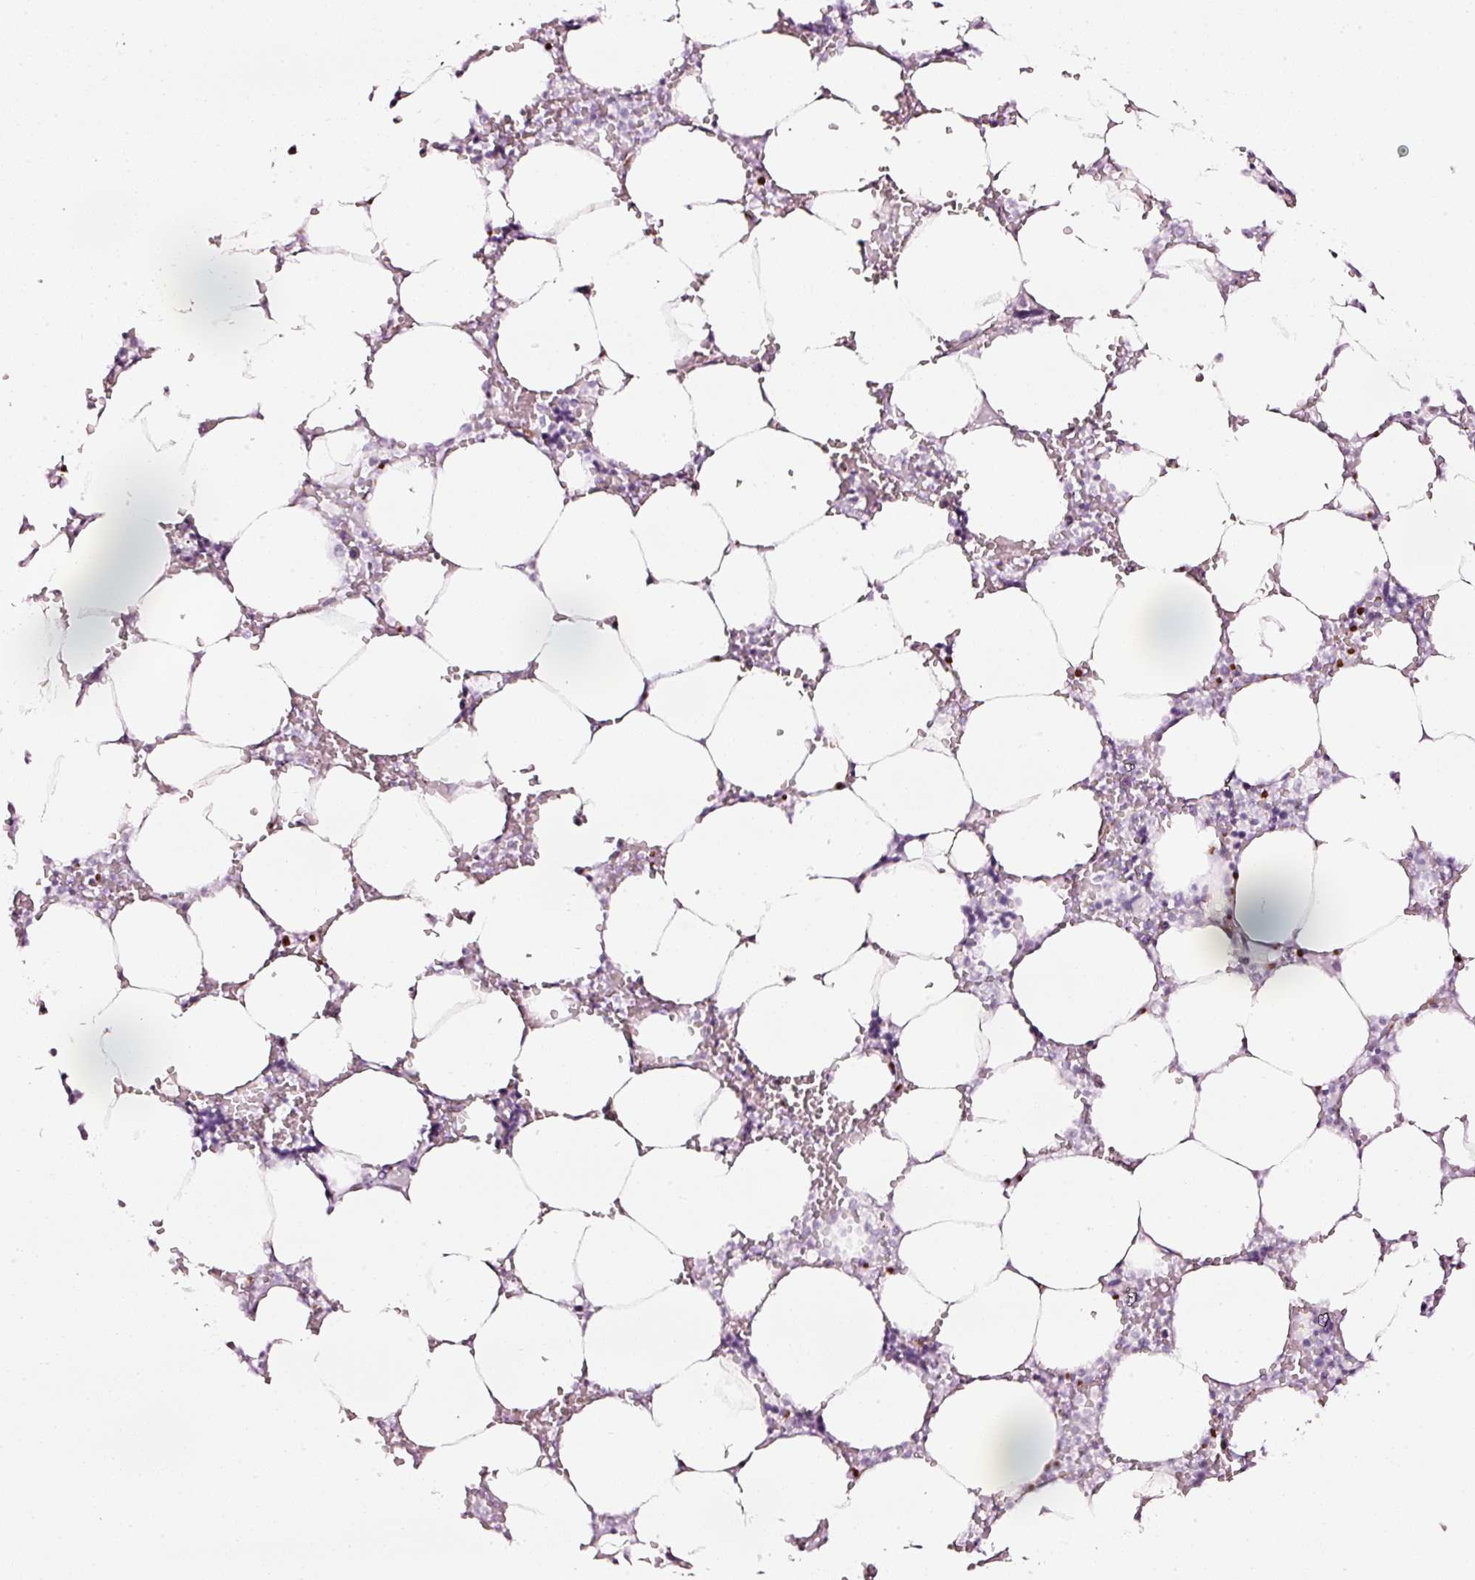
{"staining": {"intensity": "negative", "quantity": "none", "location": "none"}, "tissue": "bone marrow", "cell_type": "Hematopoietic cells", "image_type": "normal", "snomed": [{"axis": "morphology", "description": "Normal tissue, NOS"}, {"axis": "topography", "description": "Bone marrow"}], "caption": "DAB immunohistochemical staining of benign bone marrow exhibits no significant staining in hematopoietic cells. The staining is performed using DAB (3,3'-diaminobenzidine) brown chromogen with nuclei counter-stained in using hematoxylin.", "gene": "SDF4", "patient": {"sex": "male", "age": 64}}